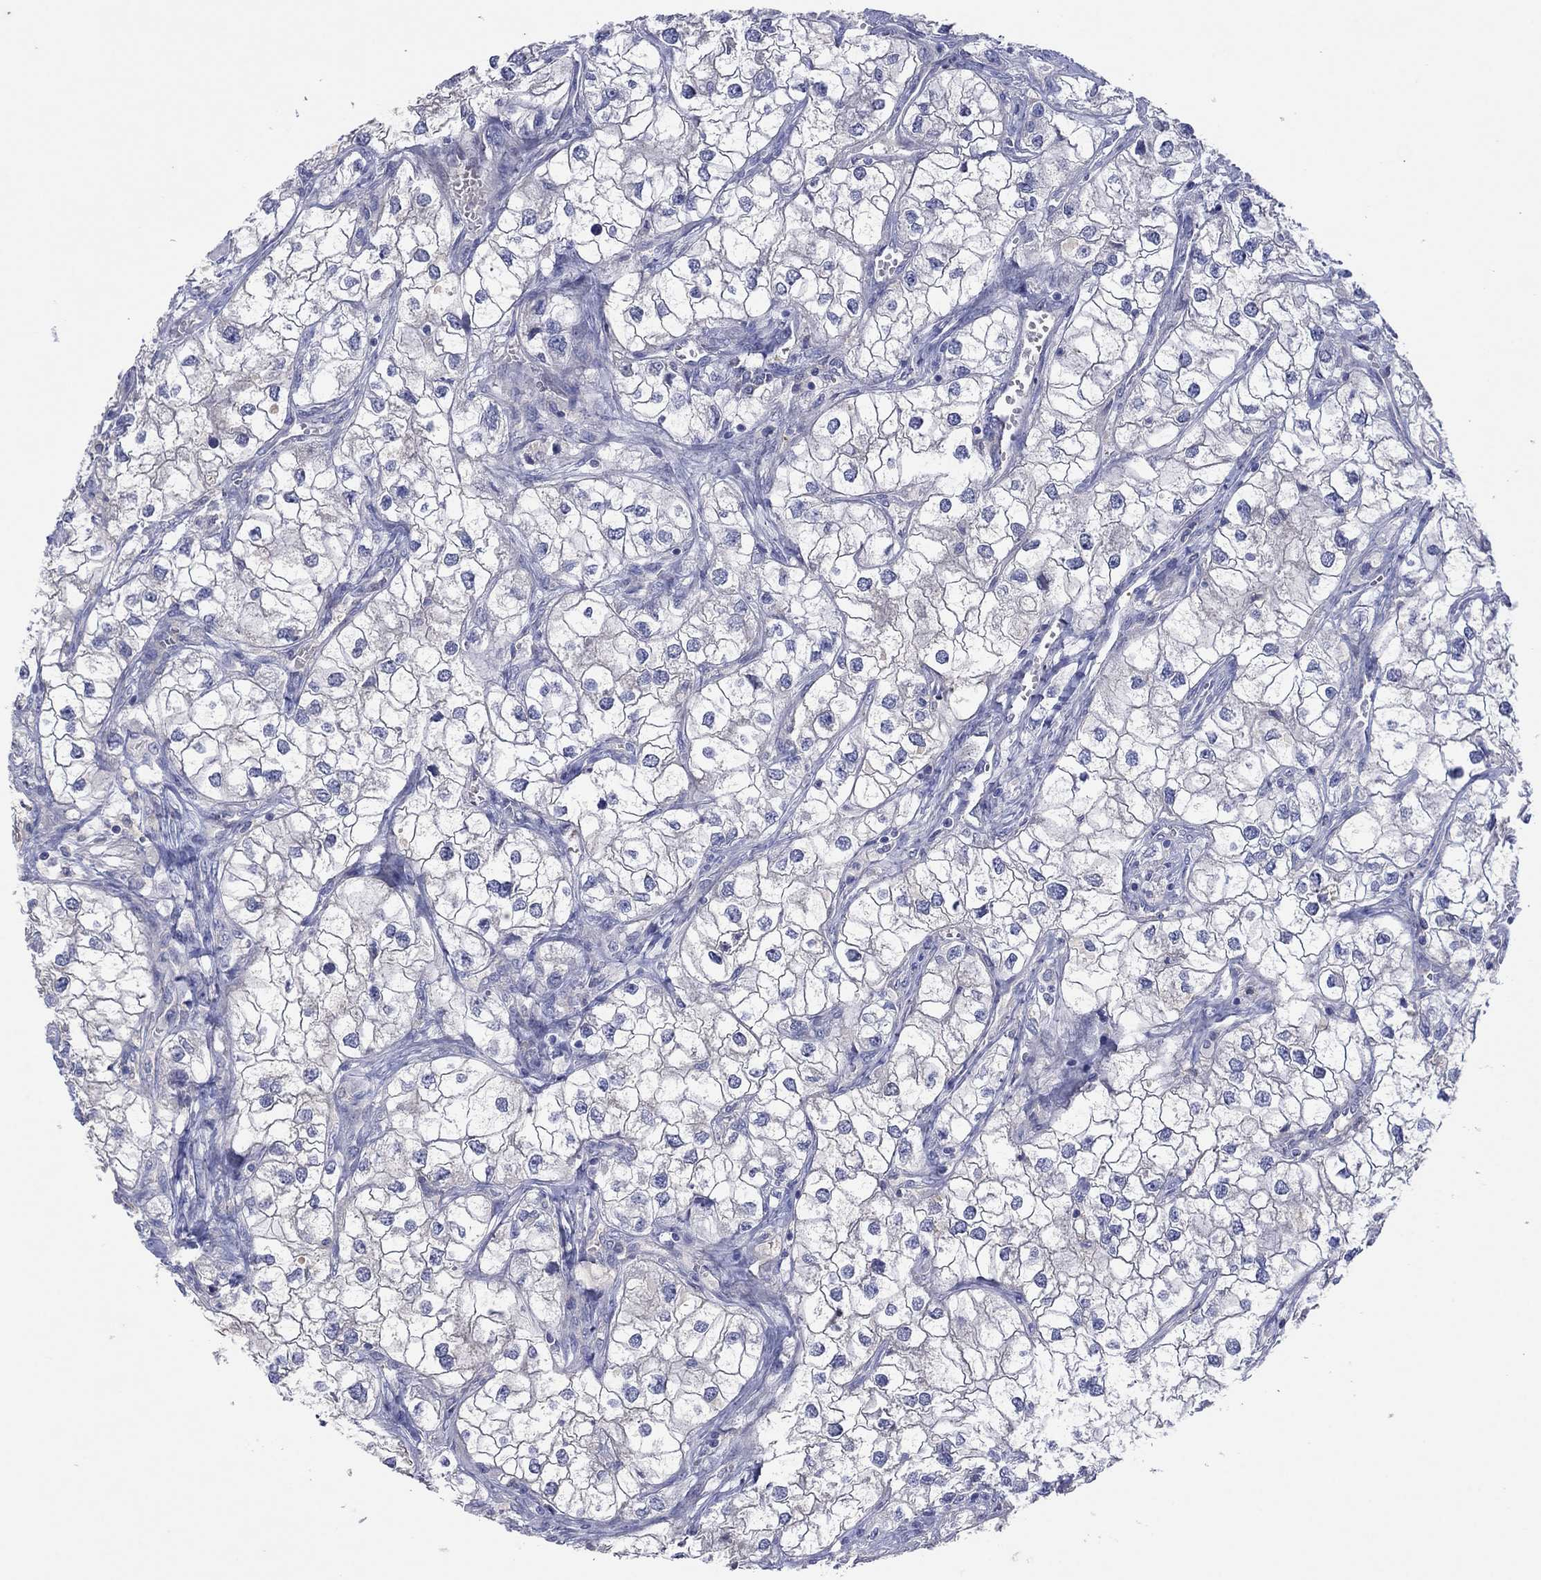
{"staining": {"intensity": "negative", "quantity": "none", "location": "none"}, "tissue": "renal cancer", "cell_type": "Tumor cells", "image_type": "cancer", "snomed": [{"axis": "morphology", "description": "Adenocarcinoma, NOS"}, {"axis": "topography", "description": "Kidney"}], "caption": "IHC image of adenocarcinoma (renal) stained for a protein (brown), which demonstrates no positivity in tumor cells.", "gene": "PLCL2", "patient": {"sex": "male", "age": 59}}